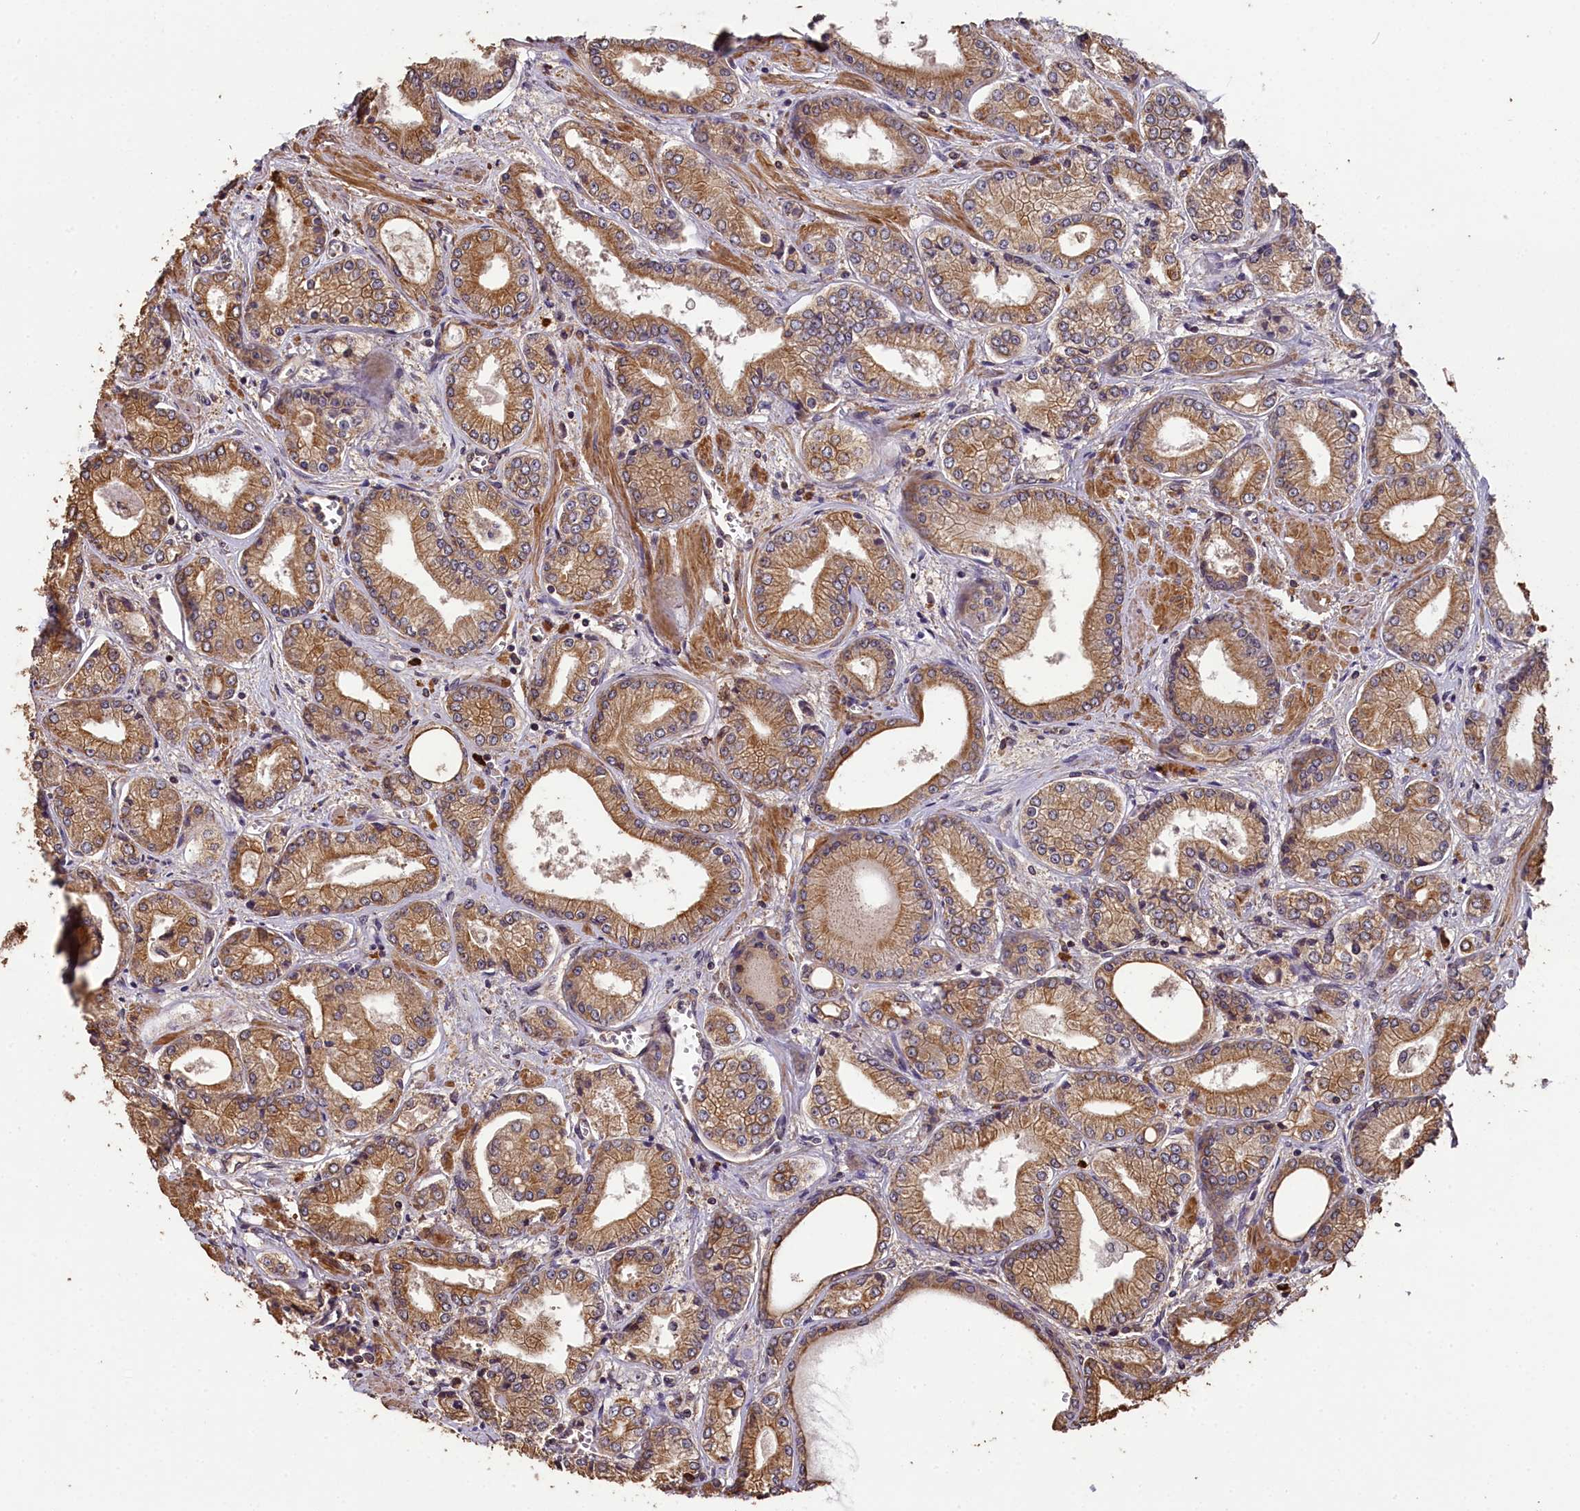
{"staining": {"intensity": "moderate", "quantity": ">75%", "location": "cytoplasmic/membranous"}, "tissue": "prostate cancer", "cell_type": "Tumor cells", "image_type": "cancer", "snomed": [{"axis": "morphology", "description": "Adenocarcinoma, Low grade"}, {"axis": "topography", "description": "Prostate"}], "caption": "Immunohistochemical staining of human prostate adenocarcinoma (low-grade) demonstrates medium levels of moderate cytoplasmic/membranous protein staining in about >75% of tumor cells.", "gene": "CHD9", "patient": {"sex": "male", "age": 60}}